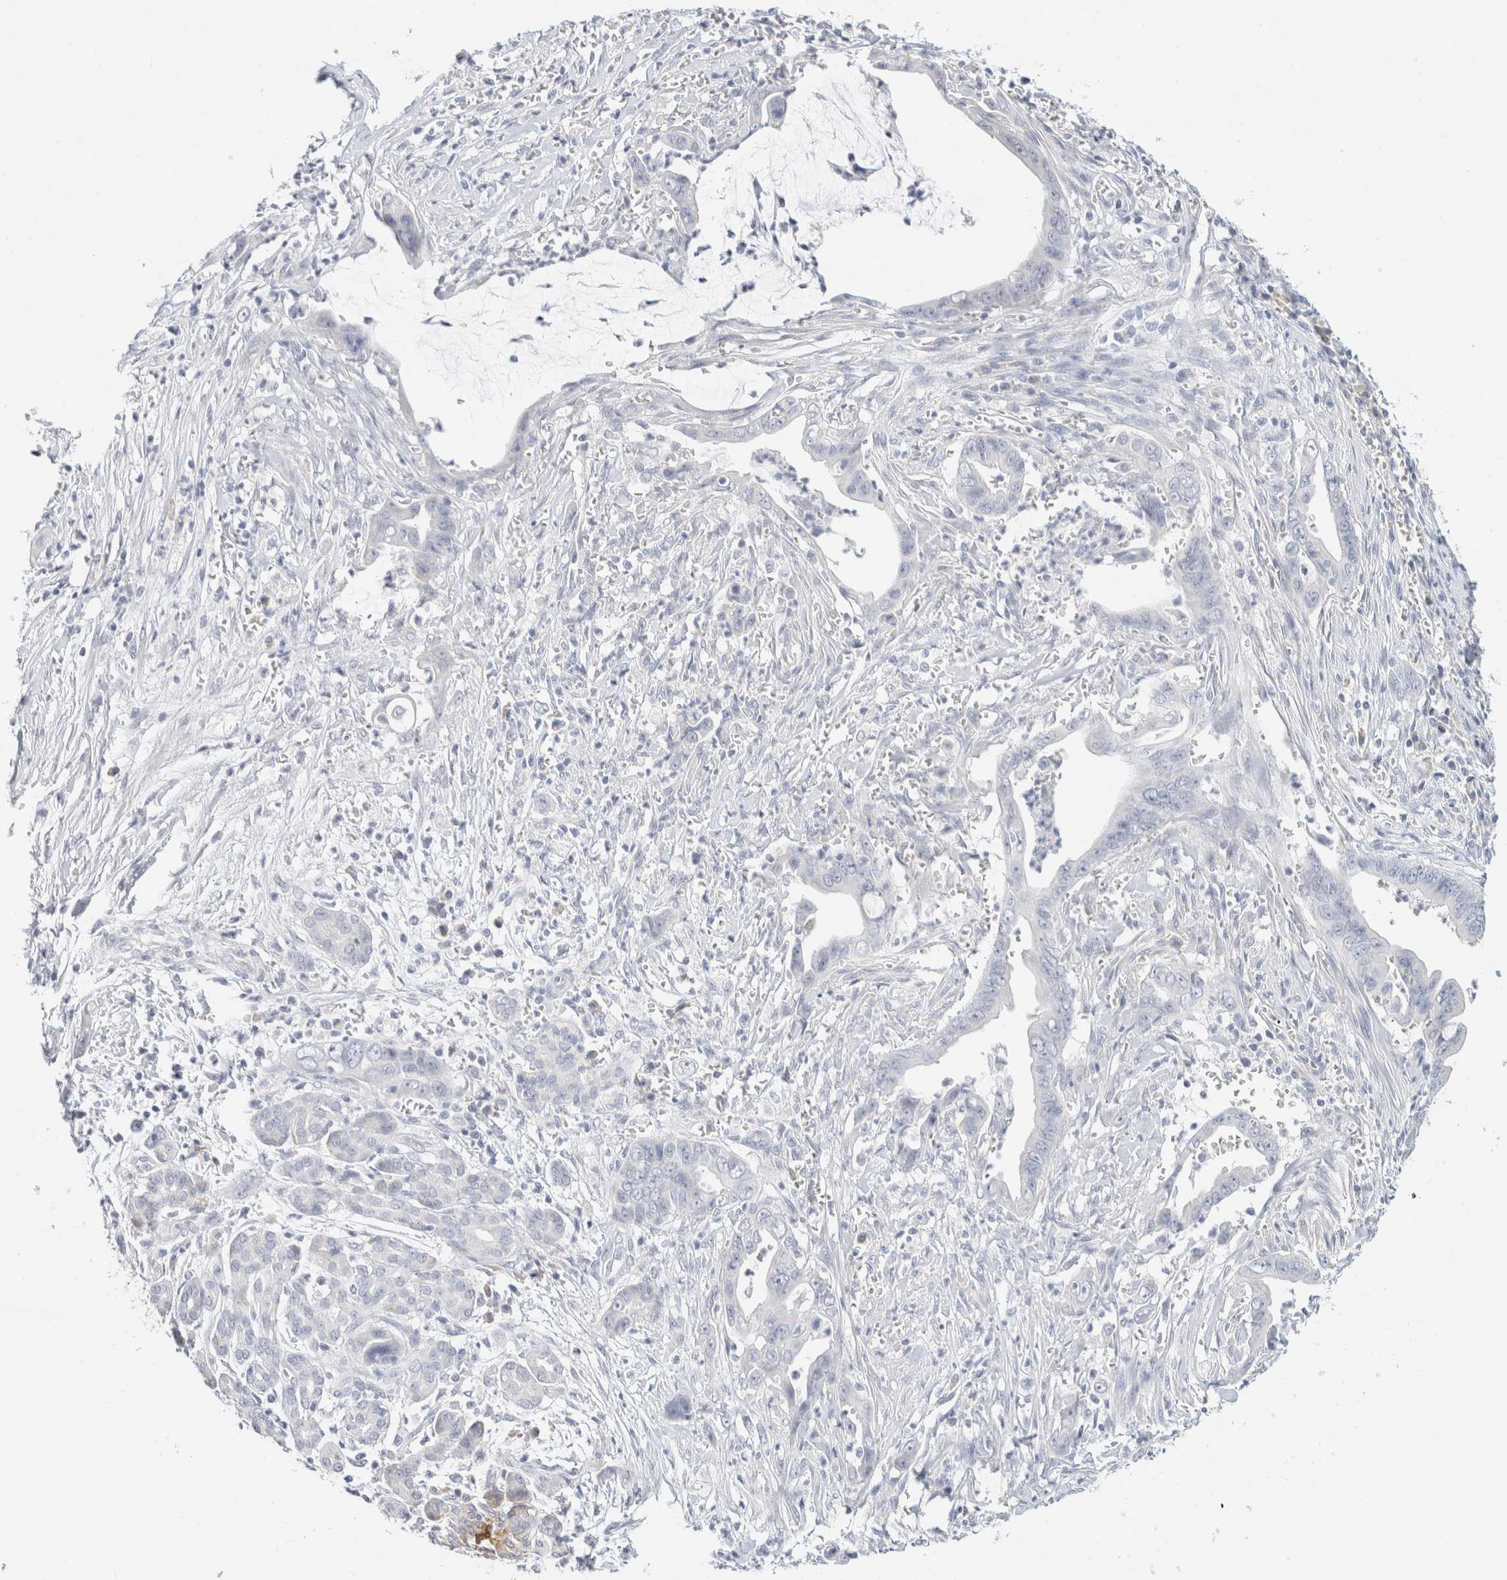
{"staining": {"intensity": "negative", "quantity": "none", "location": "none"}, "tissue": "pancreatic cancer", "cell_type": "Tumor cells", "image_type": "cancer", "snomed": [{"axis": "morphology", "description": "Adenocarcinoma, NOS"}, {"axis": "topography", "description": "Pancreas"}], "caption": "The immunohistochemistry photomicrograph has no significant staining in tumor cells of pancreatic adenocarcinoma tissue. The staining is performed using DAB brown chromogen with nuclei counter-stained in using hematoxylin.", "gene": "NEFM", "patient": {"sex": "male", "age": 59}}